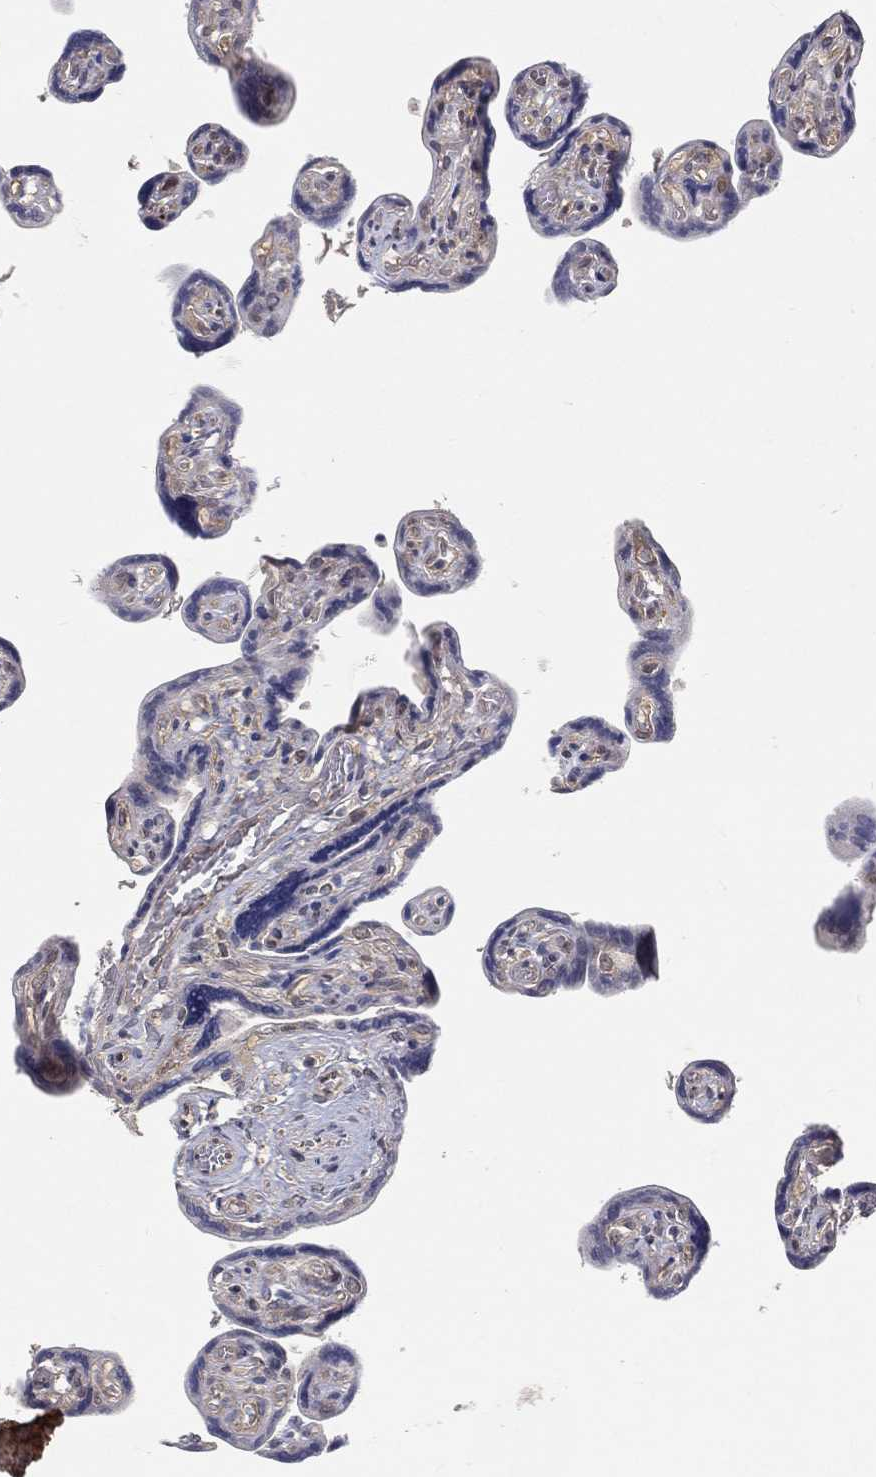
{"staining": {"intensity": "weak", "quantity": "25%-75%", "location": "cytoplasmic/membranous"}, "tissue": "placenta", "cell_type": "Decidual cells", "image_type": "normal", "snomed": [{"axis": "morphology", "description": "Normal tissue, NOS"}, {"axis": "topography", "description": "Placenta"}], "caption": "A photomicrograph of human placenta stained for a protein reveals weak cytoplasmic/membranous brown staining in decidual cells.", "gene": "MAPK1", "patient": {"sex": "female", "age": 32}}